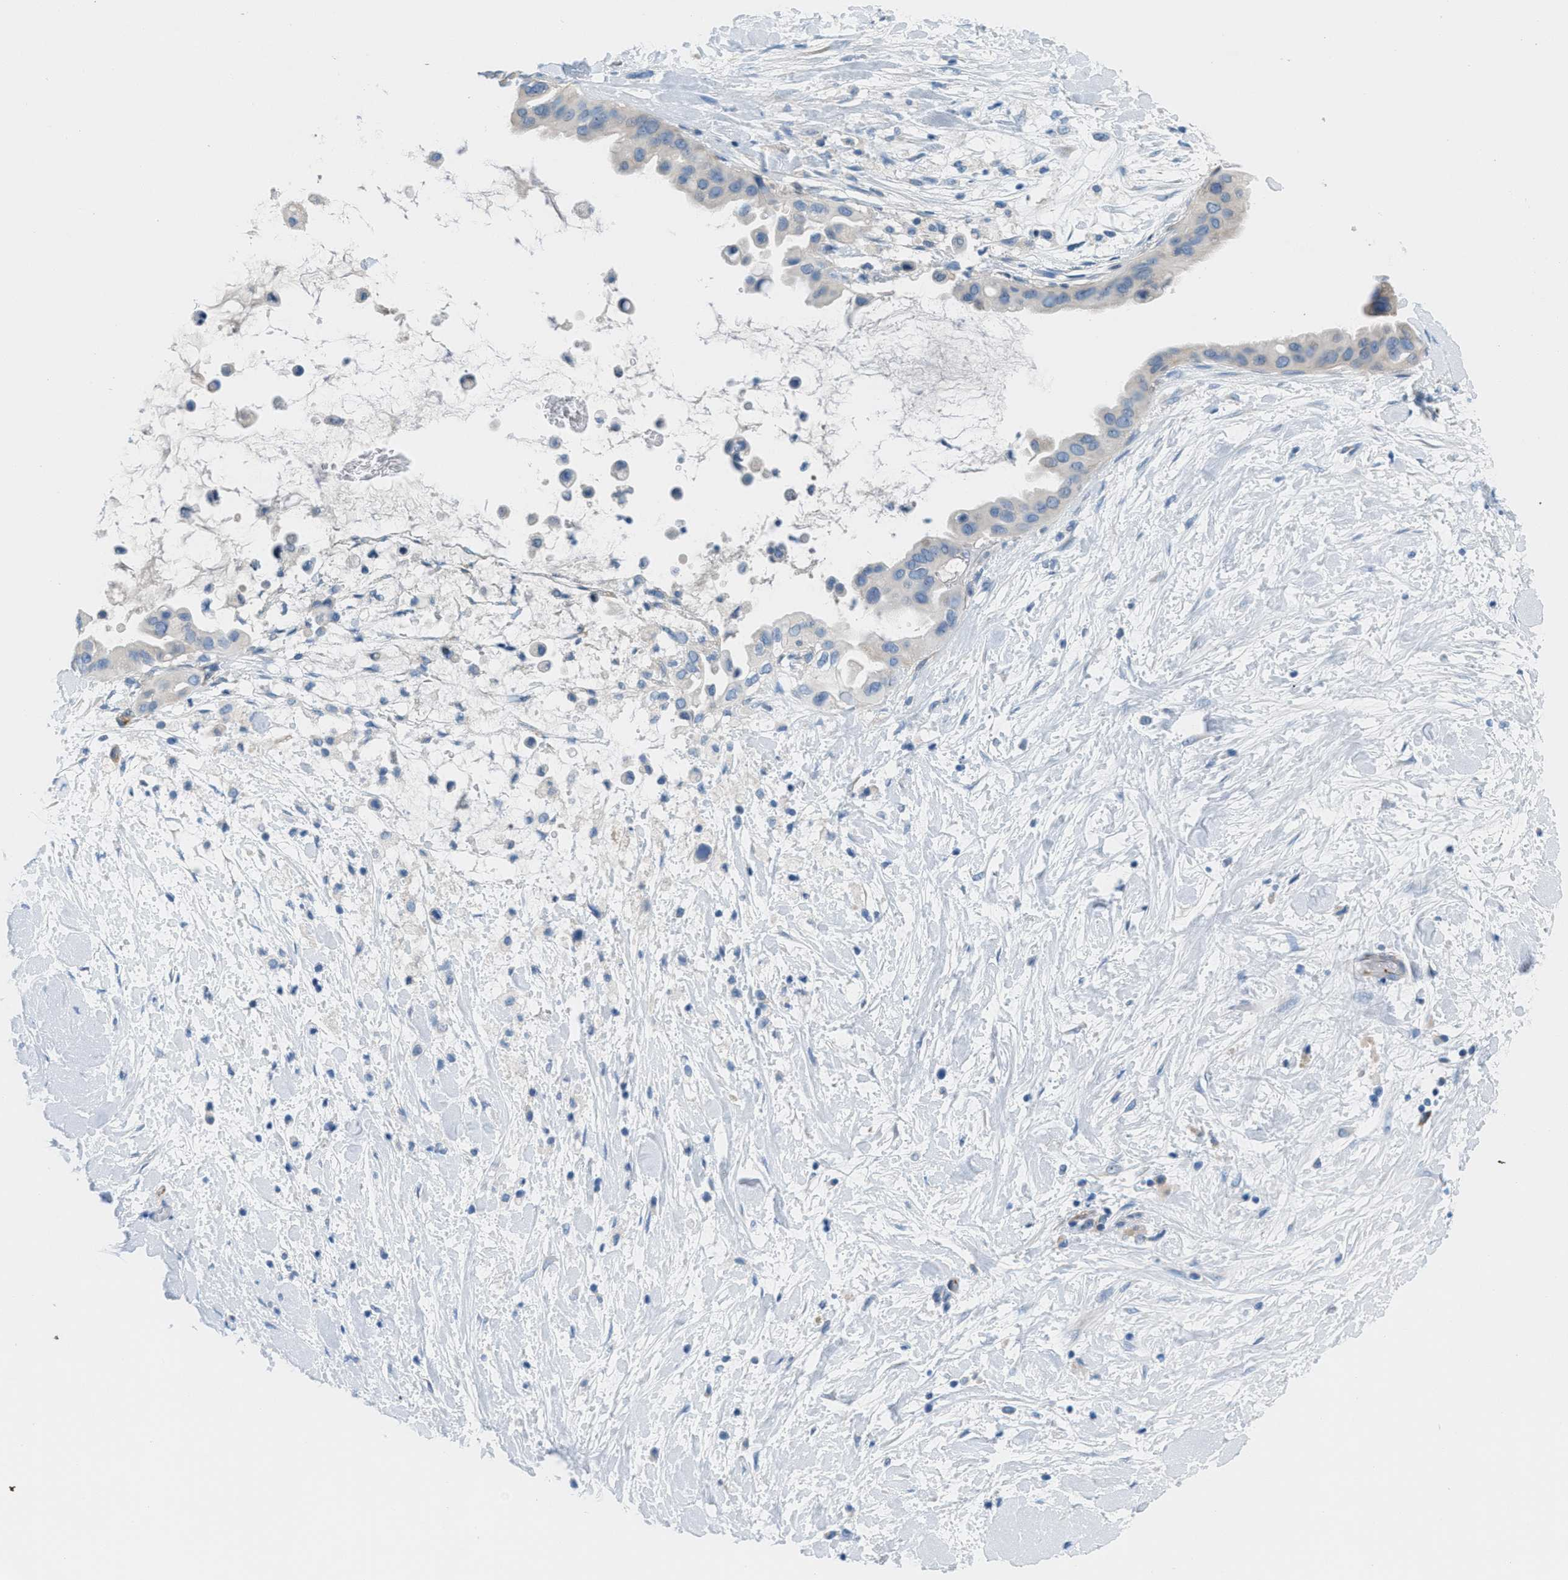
{"staining": {"intensity": "weak", "quantity": "<25%", "location": "cytoplasmic/membranous"}, "tissue": "pancreatic cancer", "cell_type": "Tumor cells", "image_type": "cancer", "snomed": [{"axis": "morphology", "description": "Adenocarcinoma, NOS"}, {"axis": "topography", "description": "Pancreas"}], "caption": "This is a micrograph of immunohistochemistry staining of pancreatic cancer, which shows no expression in tumor cells.", "gene": "MAPRE2", "patient": {"sex": "male", "age": 55}}